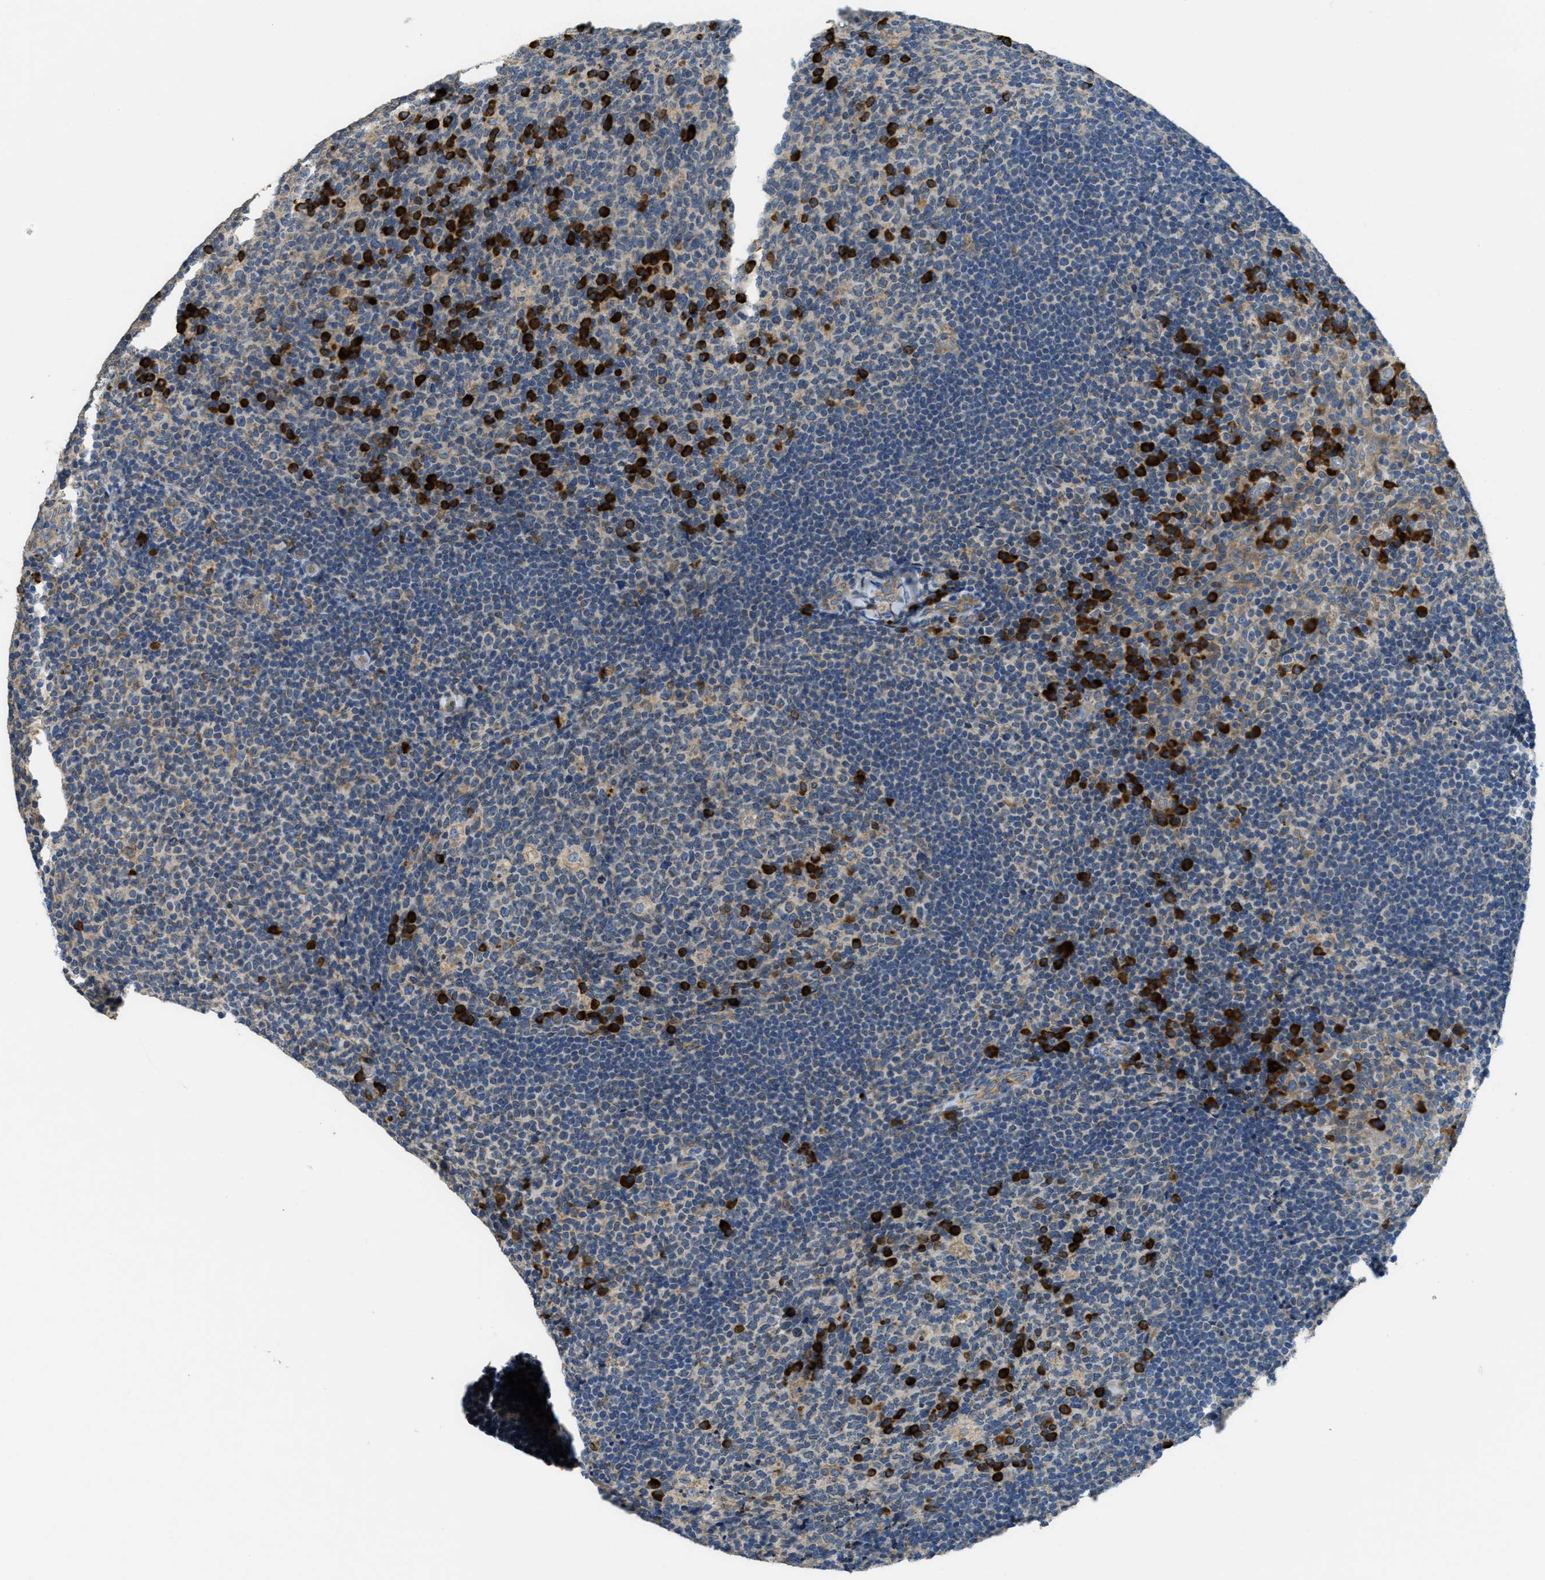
{"staining": {"intensity": "strong", "quantity": "<25%", "location": "cytoplasmic/membranous"}, "tissue": "tonsil", "cell_type": "Germinal center cells", "image_type": "normal", "snomed": [{"axis": "morphology", "description": "Normal tissue, NOS"}, {"axis": "topography", "description": "Tonsil"}], "caption": "Immunohistochemistry histopathology image of benign tonsil stained for a protein (brown), which shows medium levels of strong cytoplasmic/membranous staining in approximately <25% of germinal center cells.", "gene": "SSR1", "patient": {"sex": "male", "age": 17}}